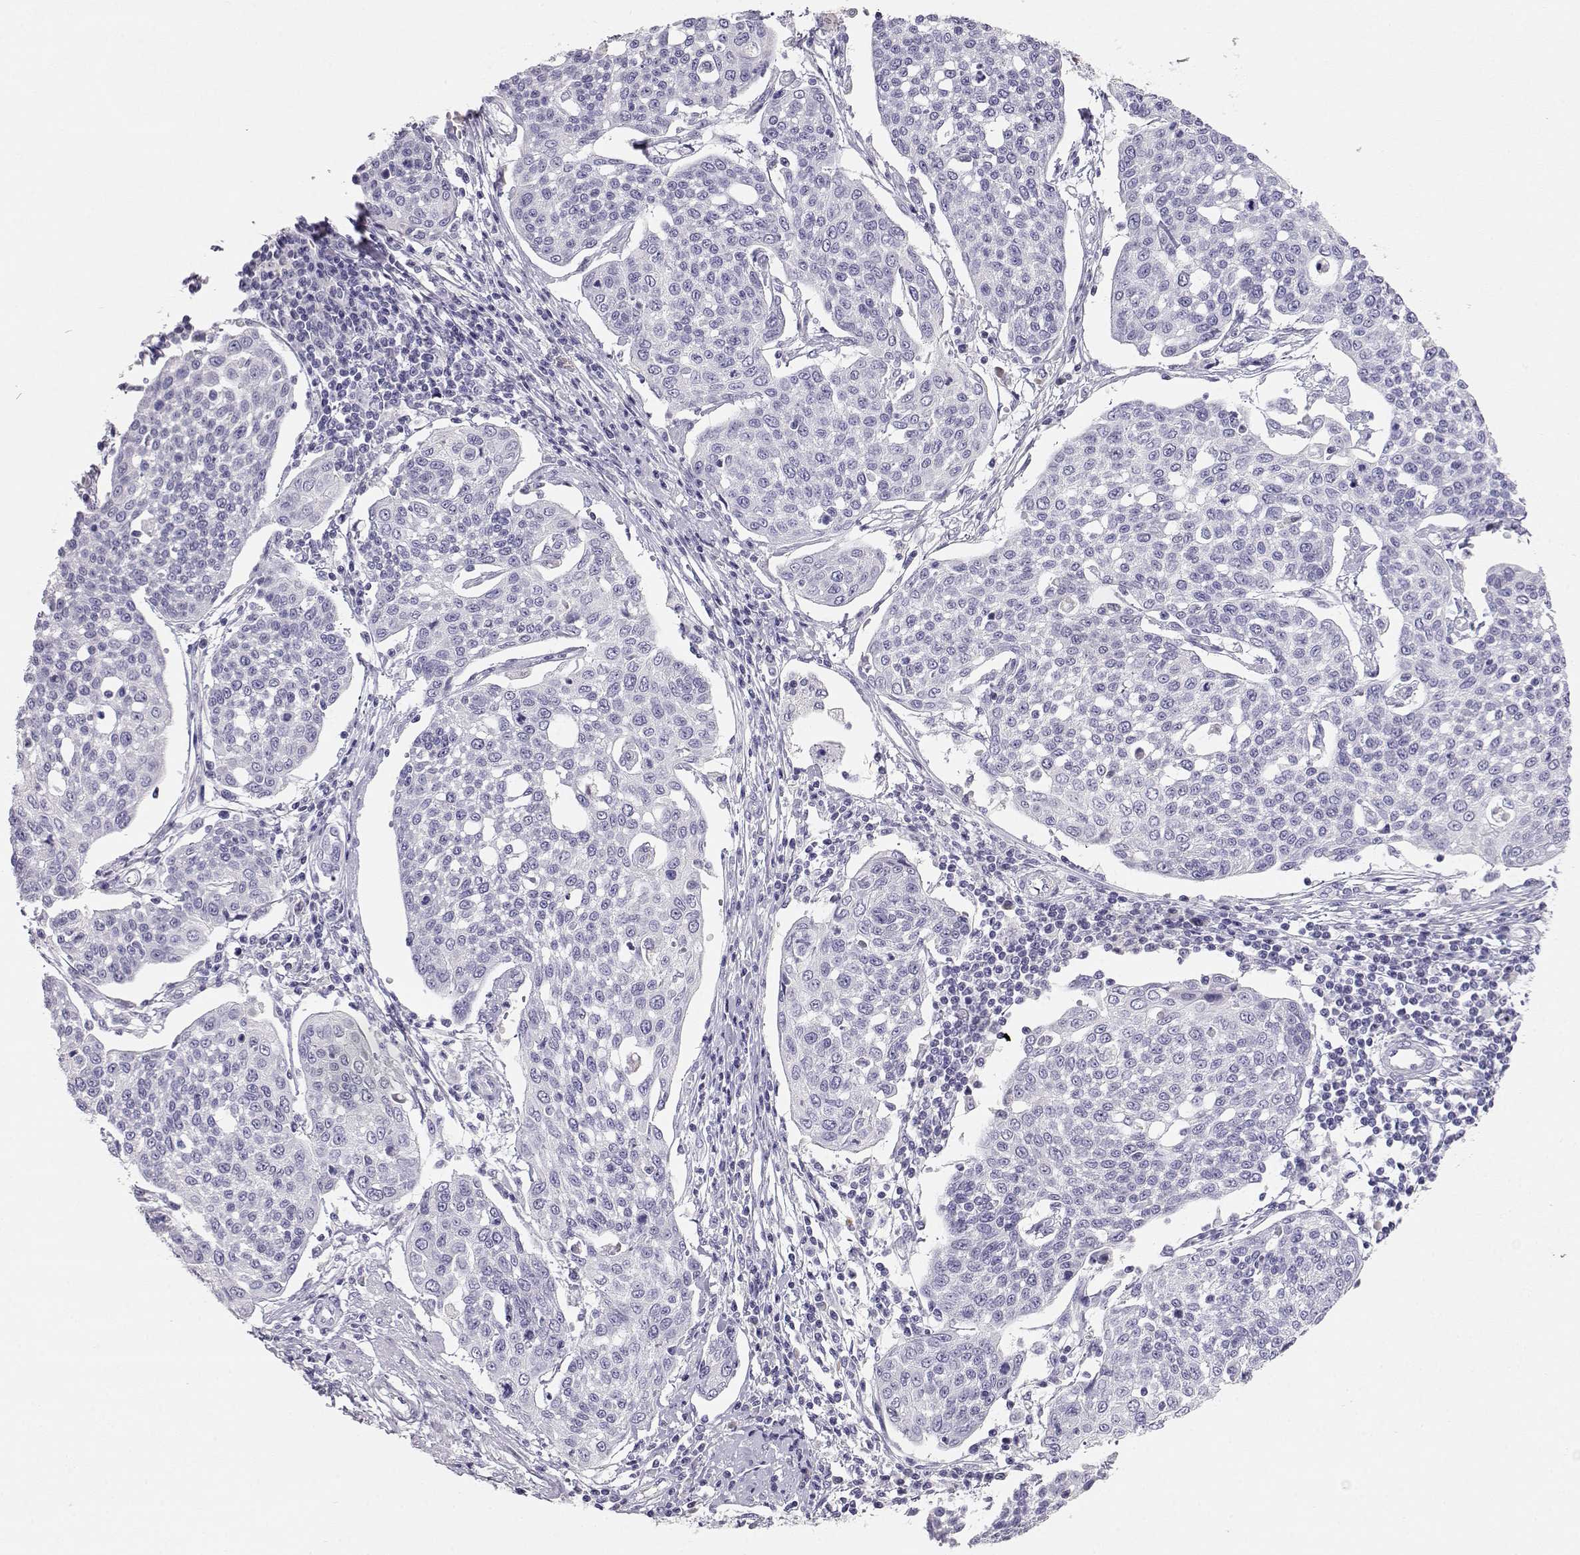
{"staining": {"intensity": "negative", "quantity": "none", "location": "none"}, "tissue": "cervical cancer", "cell_type": "Tumor cells", "image_type": "cancer", "snomed": [{"axis": "morphology", "description": "Squamous cell carcinoma, NOS"}, {"axis": "topography", "description": "Cervix"}], "caption": "Immunohistochemistry micrograph of neoplastic tissue: cervical squamous cell carcinoma stained with DAB exhibits no significant protein expression in tumor cells. (DAB IHC with hematoxylin counter stain).", "gene": "GPR174", "patient": {"sex": "female", "age": 34}}